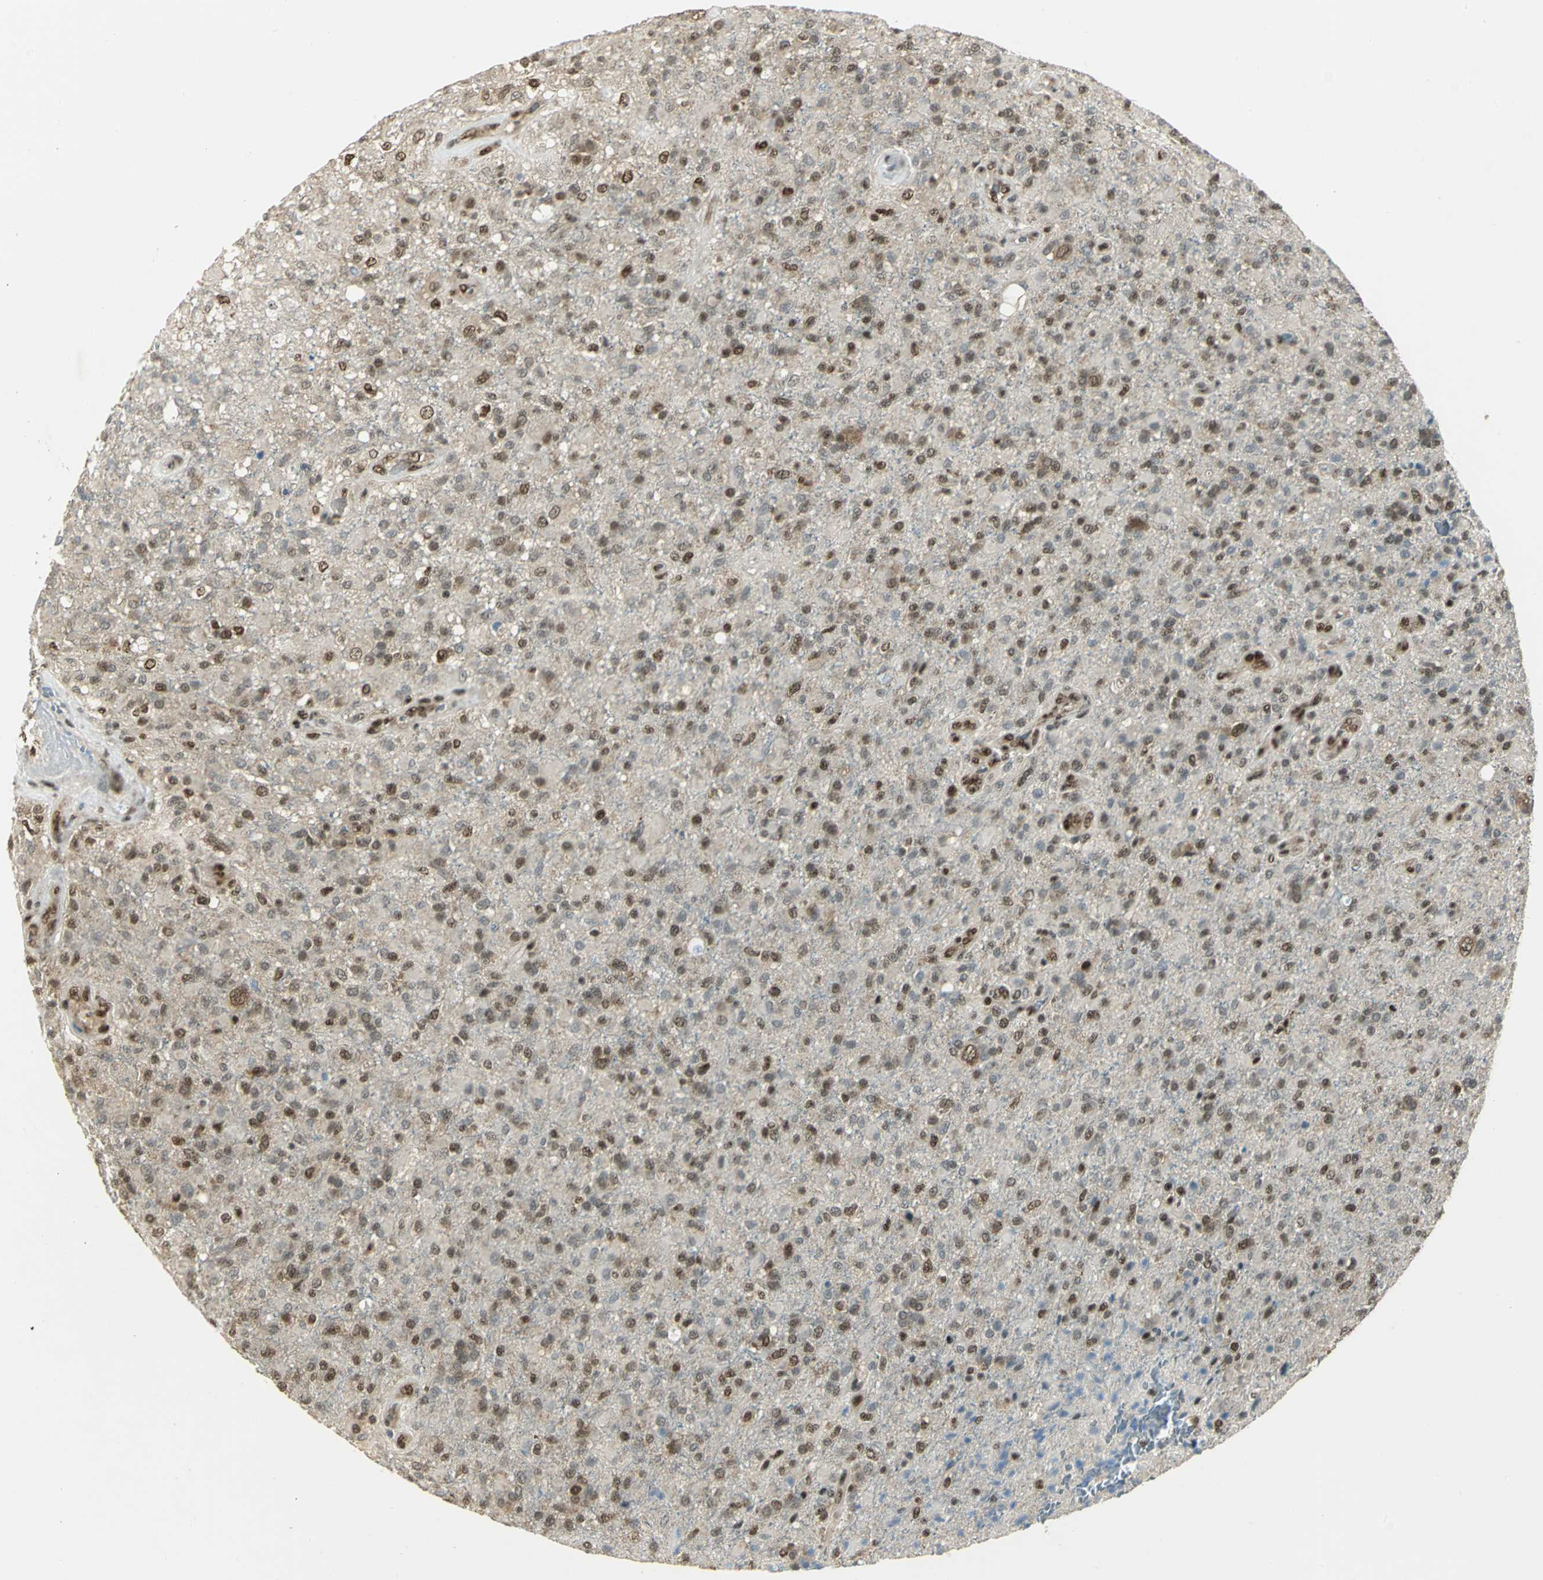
{"staining": {"intensity": "moderate", "quantity": "25%-75%", "location": "nuclear"}, "tissue": "glioma", "cell_type": "Tumor cells", "image_type": "cancer", "snomed": [{"axis": "morphology", "description": "Glioma, malignant, High grade"}, {"axis": "topography", "description": "Brain"}], "caption": "Glioma stained with immunohistochemistry (IHC) shows moderate nuclear expression in approximately 25%-75% of tumor cells.", "gene": "DDX5", "patient": {"sex": "male", "age": 71}}